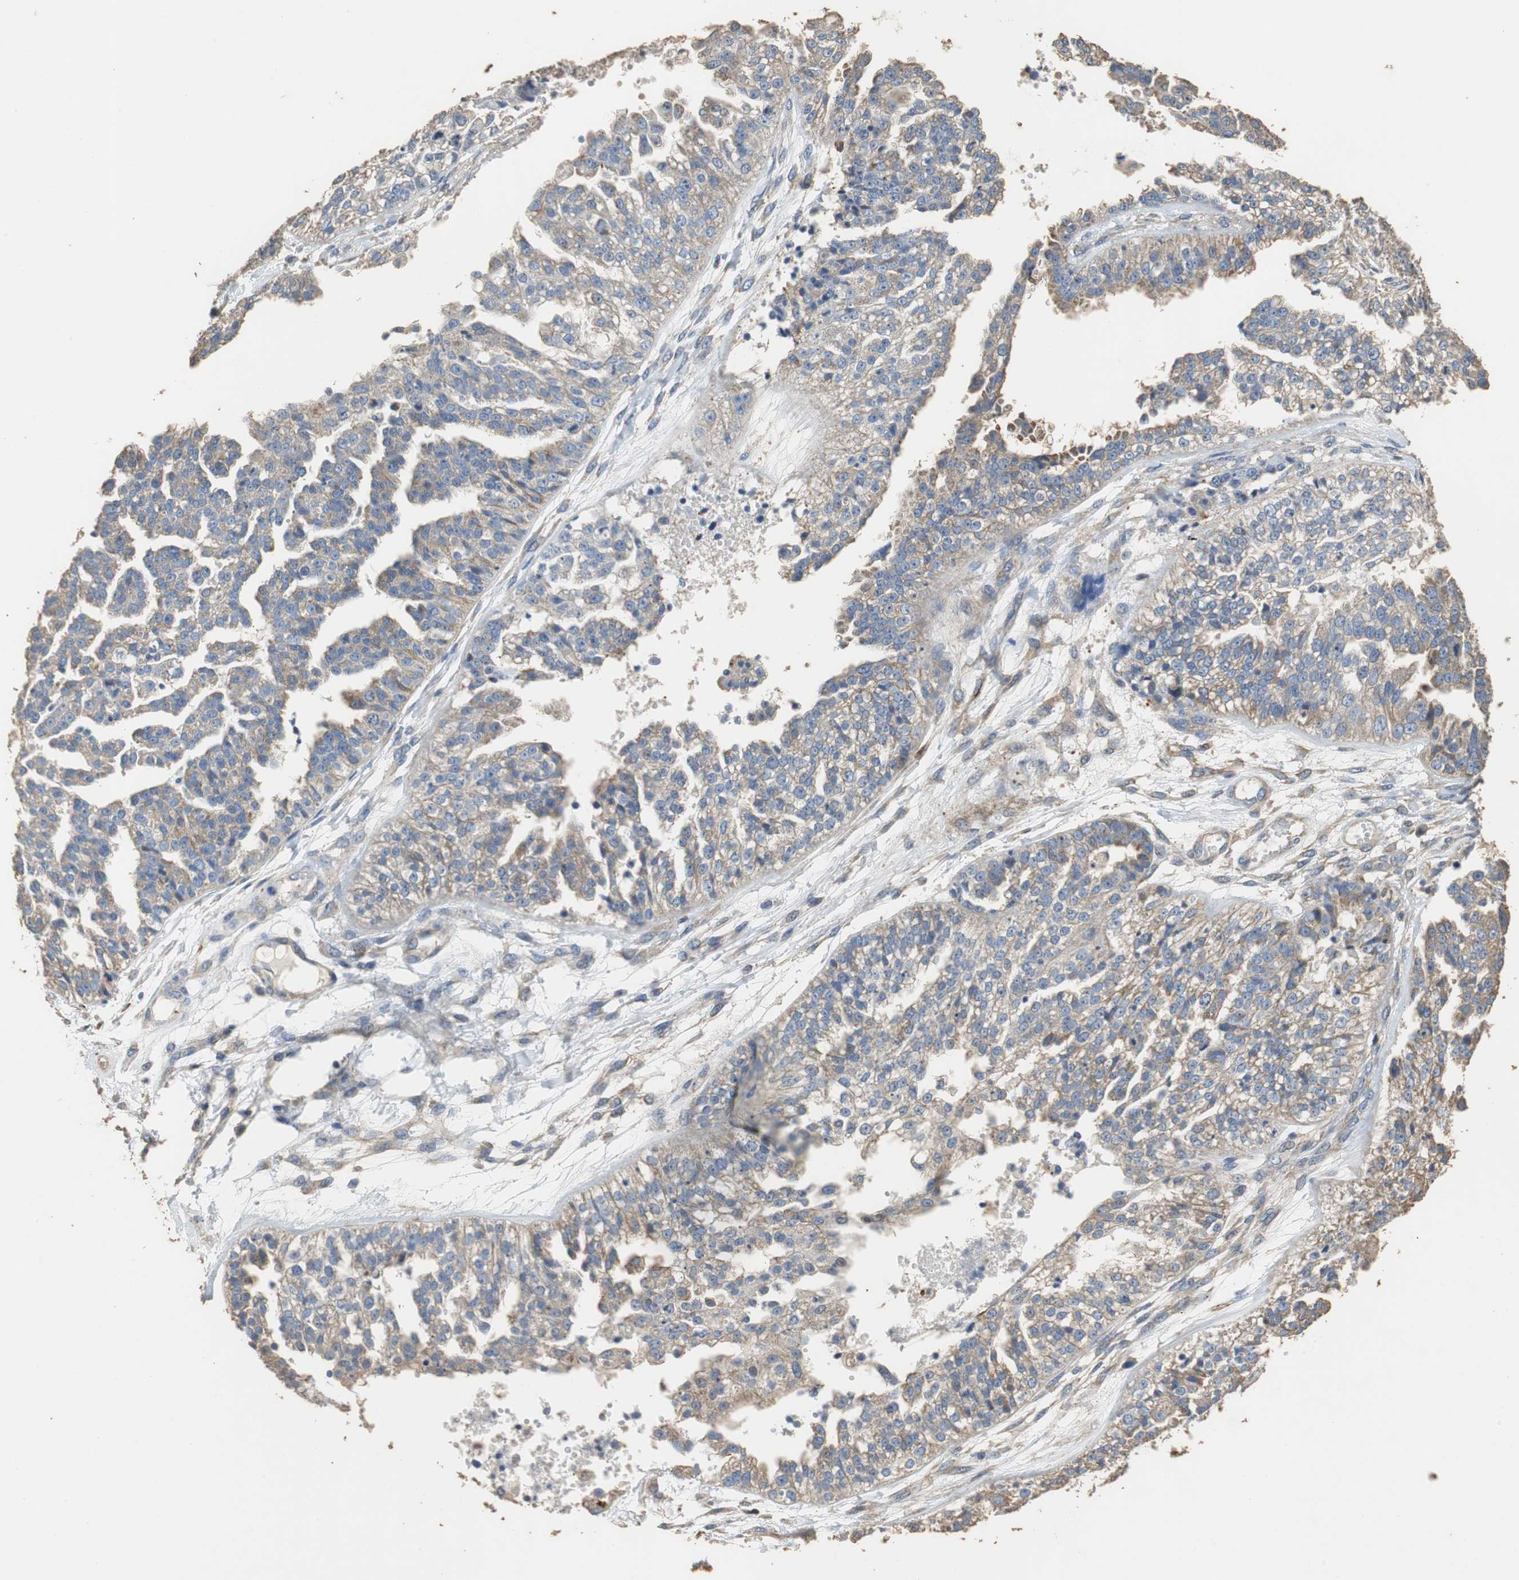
{"staining": {"intensity": "weak", "quantity": ">75%", "location": "cytoplasmic/membranous"}, "tissue": "ovarian cancer", "cell_type": "Tumor cells", "image_type": "cancer", "snomed": [{"axis": "morphology", "description": "Carcinoma, NOS"}, {"axis": "topography", "description": "Soft tissue"}, {"axis": "topography", "description": "Ovary"}], "caption": "IHC histopathology image of ovarian cancer (carcinoma) stained for a protein (brown), which shows low levels of weak cytoplasmic/membranous positivity in approximately >75% of tumor cells.", "gene": "PRKRA", "patient": {"sex": "female", "age": 54}}